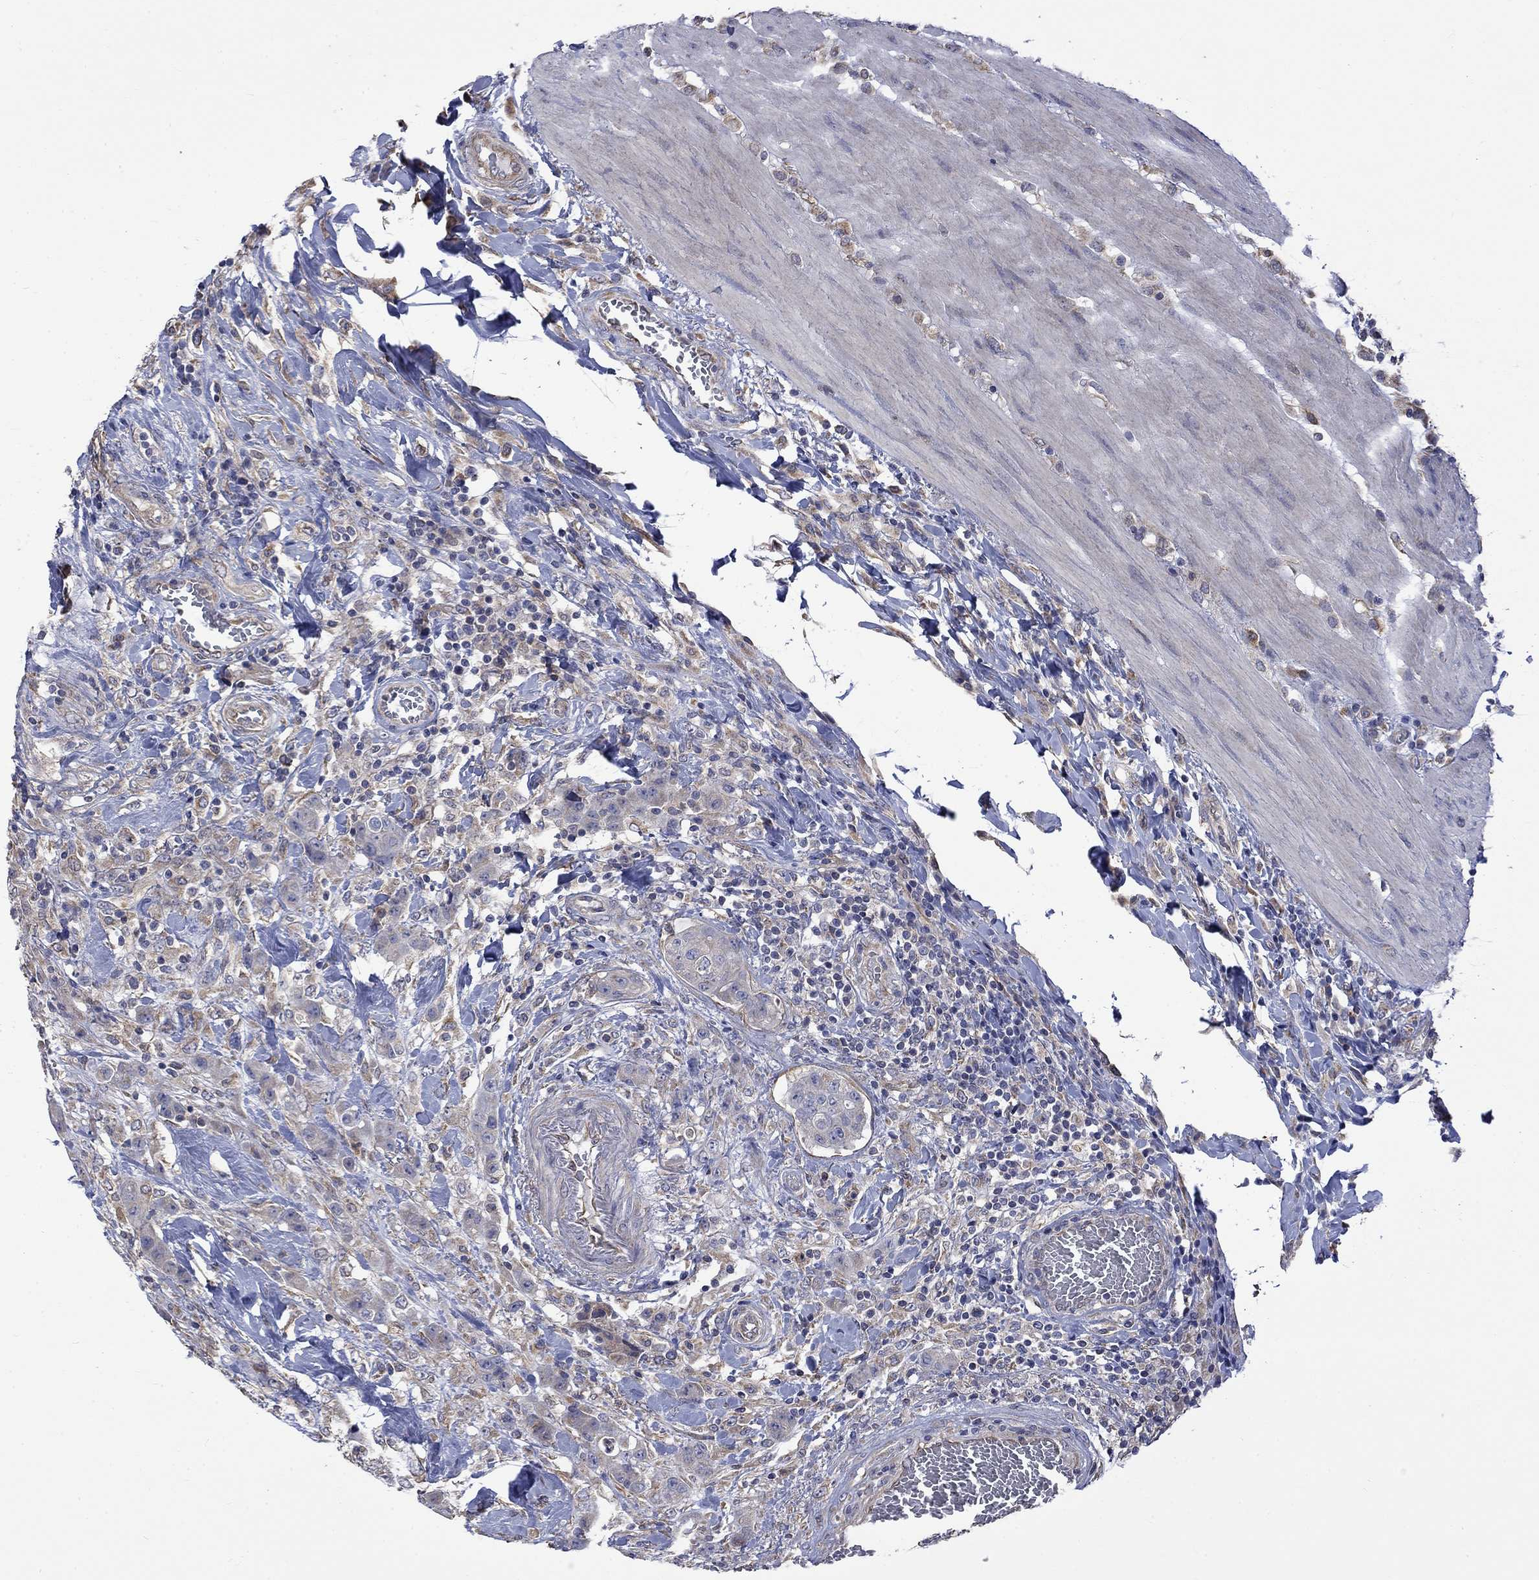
{"staining": {"intensity": "negative", "quantity": "none", "location": "none"}, "tissue": "colorectal cancer", "cell_type": "Tumor cells", "image_type": "cancer", "snomed": [{"axis": "morphology", "description": "Adenocarcinoma, NOS"}, {"axis": "topography", "description": "Colon"}], "caption": "An immunohistochemistry (IHC) image of colorectal cancer is shown. There is no staining in tumor cells of colorectal cancer.", "gene": "CAMKK2", "patient": {"sex": "female", "age": 48}}